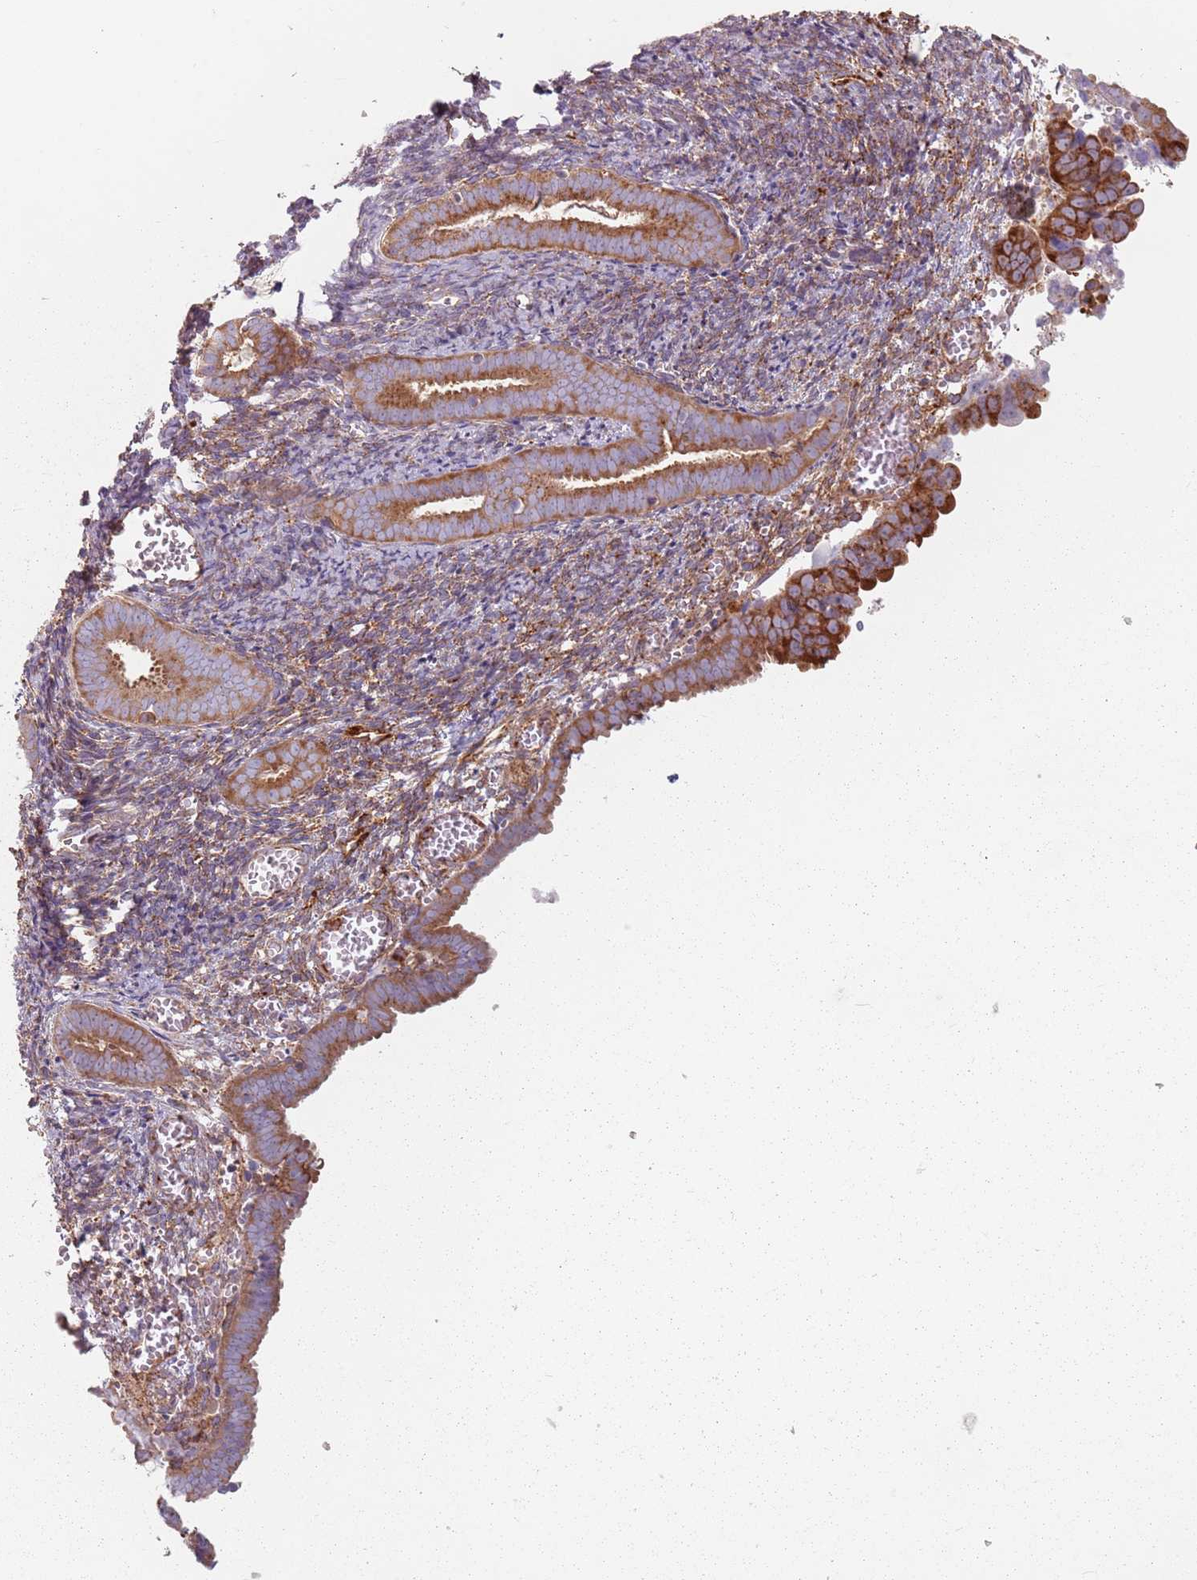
{"staining": {"intensity": "strong", "quantity": ">75%", "location": "cytoplasmic/membranous"}, "tissue": "endometrial cancer", "cell_type": "Tumor cells", "image_type": "cancer", "snomed": [{"axis": "morphology", "description": "Adenocarcinoma, NOS"}, {"axis": "topography", "description": "Endometrium"}], "caption": "Strong cytoplasmic/membranous positivity is identified in about >75% of tumor cells in endometrial cancer. (Brightfield microscopy of DAB IHC at high magnification).", "gene": "TPD52L2", "patient": {"sex": "female", "age": 75}}